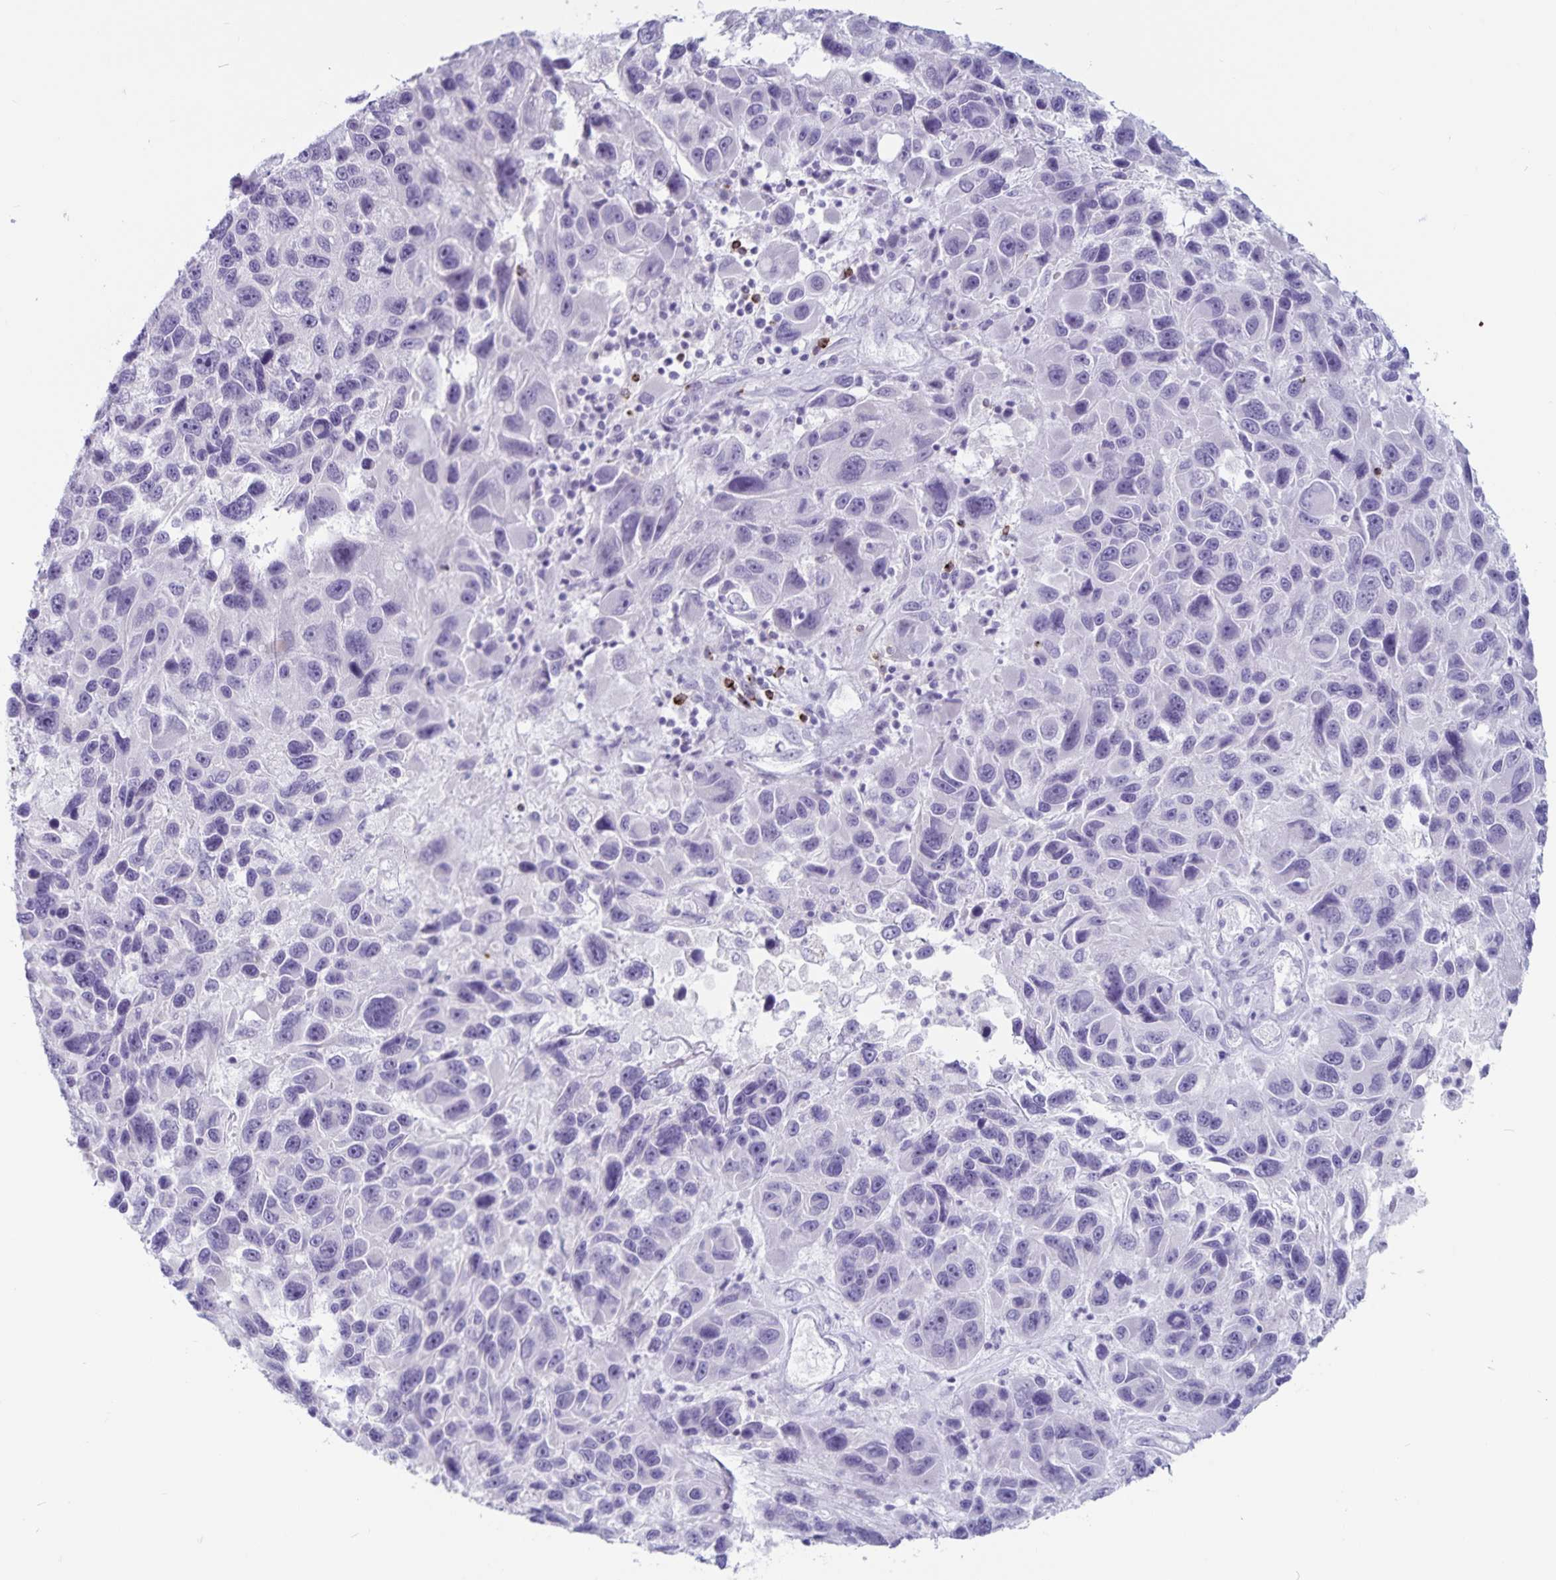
{"staining": {"intensity": "negative", "quantity": "none", "location": "none"}, "tissue": "melanoma", "cell_type": "Tumor cells", "image_type": "cancer", "snomed": [{"axis": "morphology", "description": "Malignant melanoma, NOS"}, {"axis": "topography", "description": "Skin"}], "caption": "Immunohistochemistry of melanoma reveals no expression in tumor cells.", "gene": "GNLY", "patient": {"sex": "male", "age": 53}}